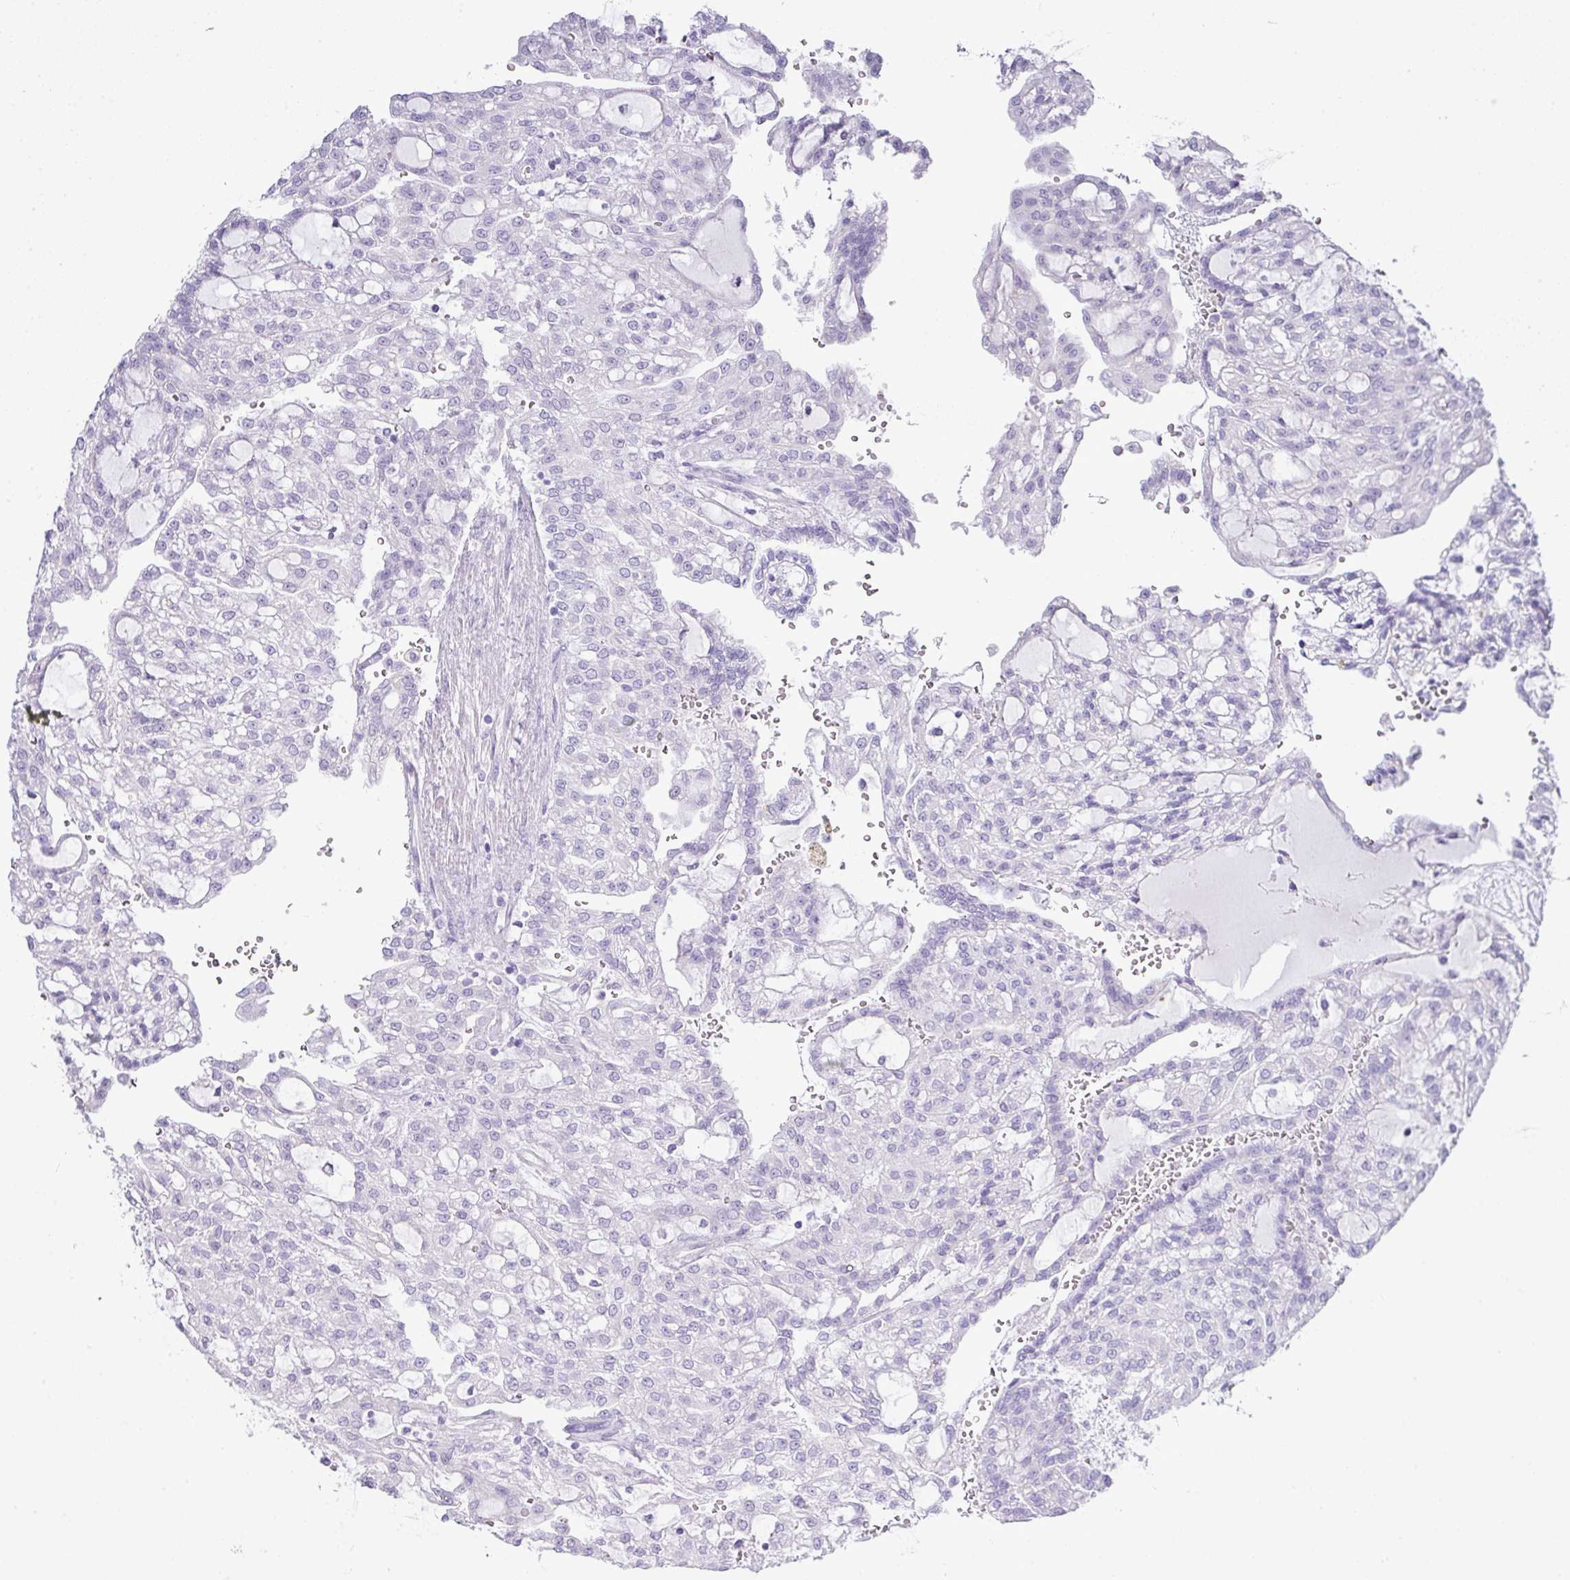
{"staining": {"intensity": "negative", "quantity": "none", "location": "none"}, "tissue": "renal cancer", "cell_type": "Tumor cells", "image_type": "cancer", "snomed": [{"axis": "morphology", "description": "Adenocarcinoma, NOS"}, {"axis": "topography", "description": "Kidney"}], "caption": "There is no significant expression in tumor cells of renal cancer. The staining is performed using DAB brown chromogen with nuclei counter-stained in using hematoxylin.", "gene": "BCL11A", "patient": {"sex": "male", "age": 63}}